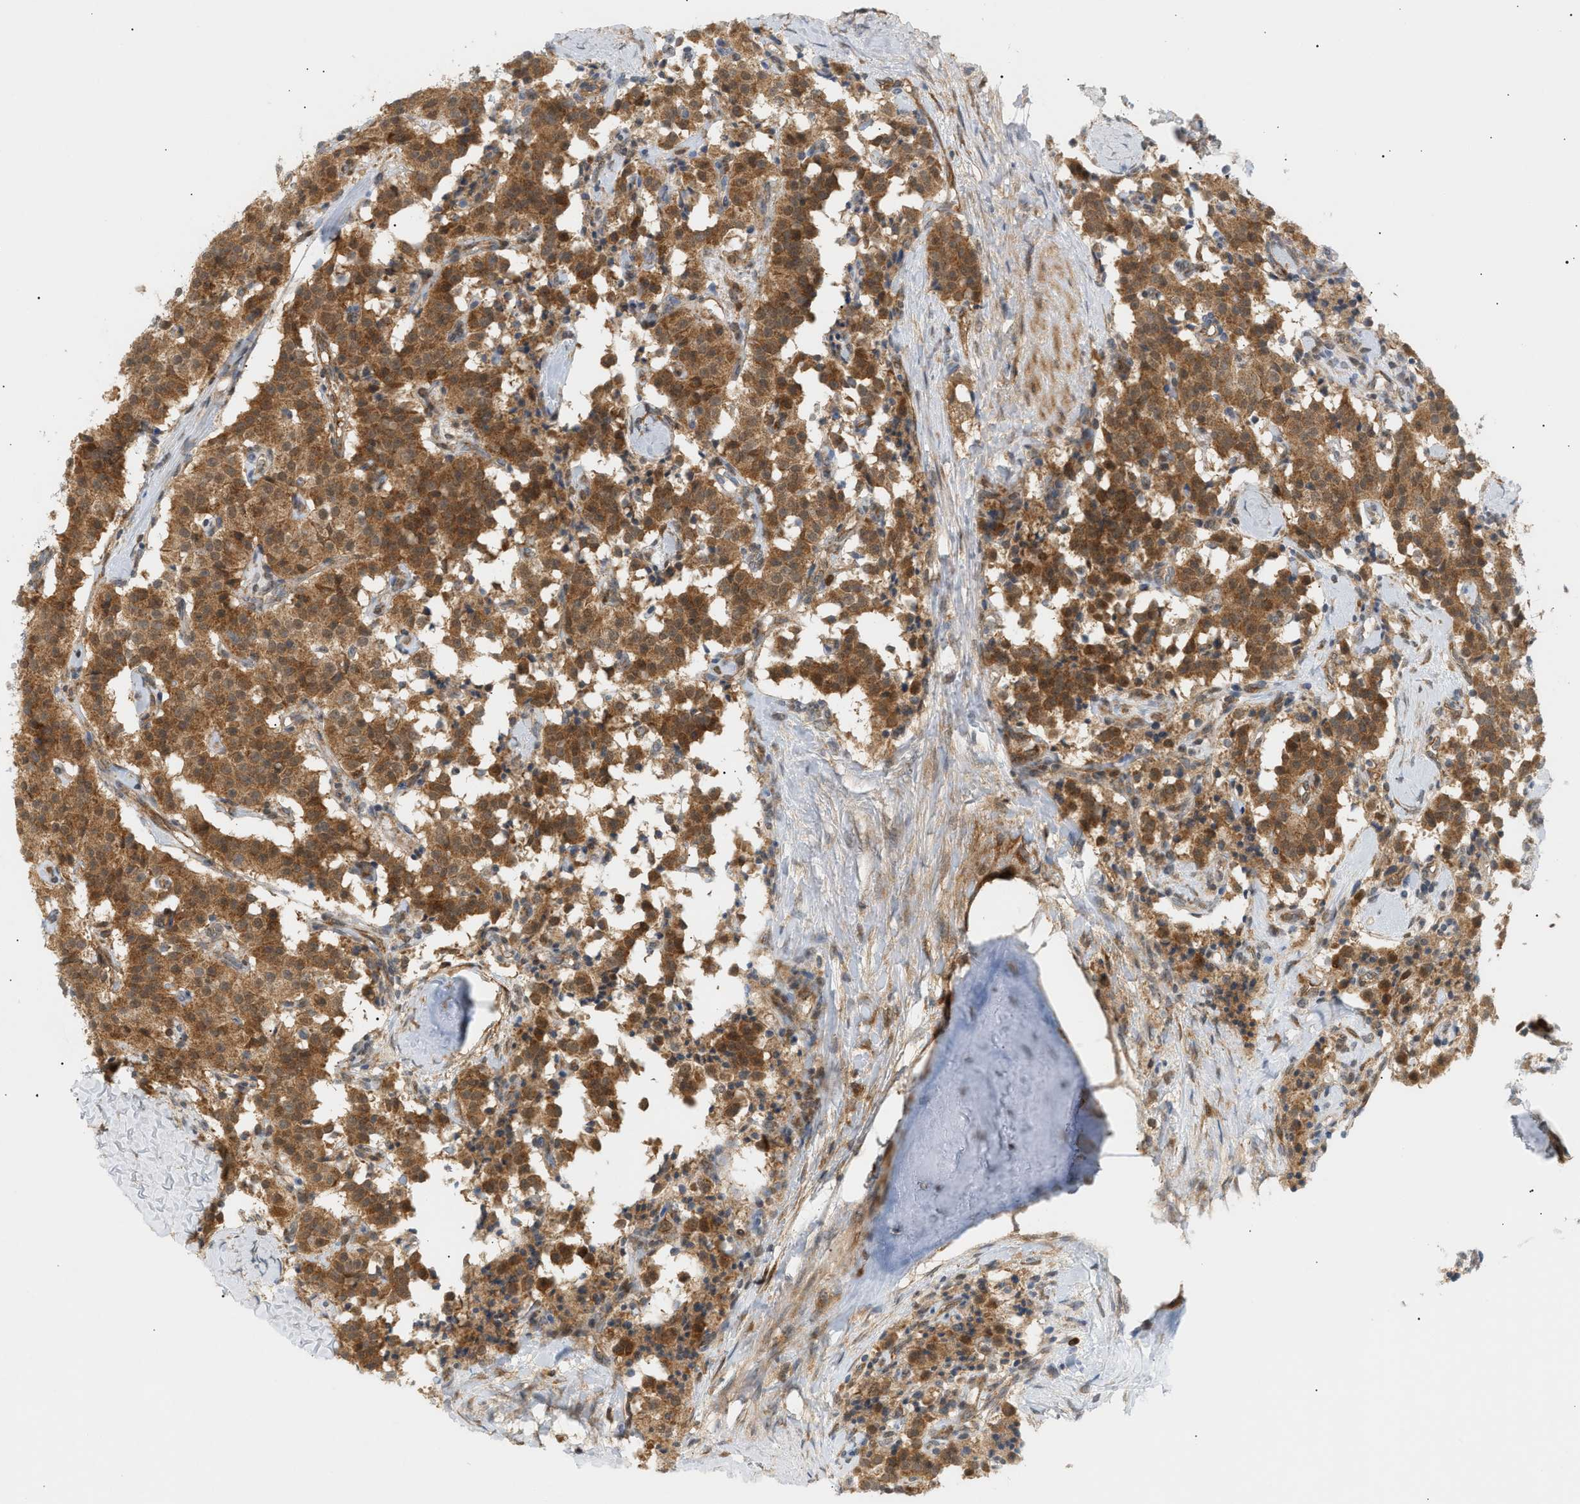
{"staining": {"intensity": "strong", "quantity": ">75%", "location": "cytoplasmic/membranous"}, "tissue": "carcinoid", "cell_type": "Tumor cells", "image_type": "cancer", "snomed": [{"axis": "morphology", "description": "Carcinoid, malignant, NOS"}, {"axis": "topography", "description": "Lung"}], "caption": "An immunohistochemistry image of neoplastic tissue is shown. Protein staining in brown shows strong cytoplasmic/membranous positivity in malignant carcinoid within tumor cells.", "gene": "SHC1", "patient": {"sex": "male", "age": 30}}